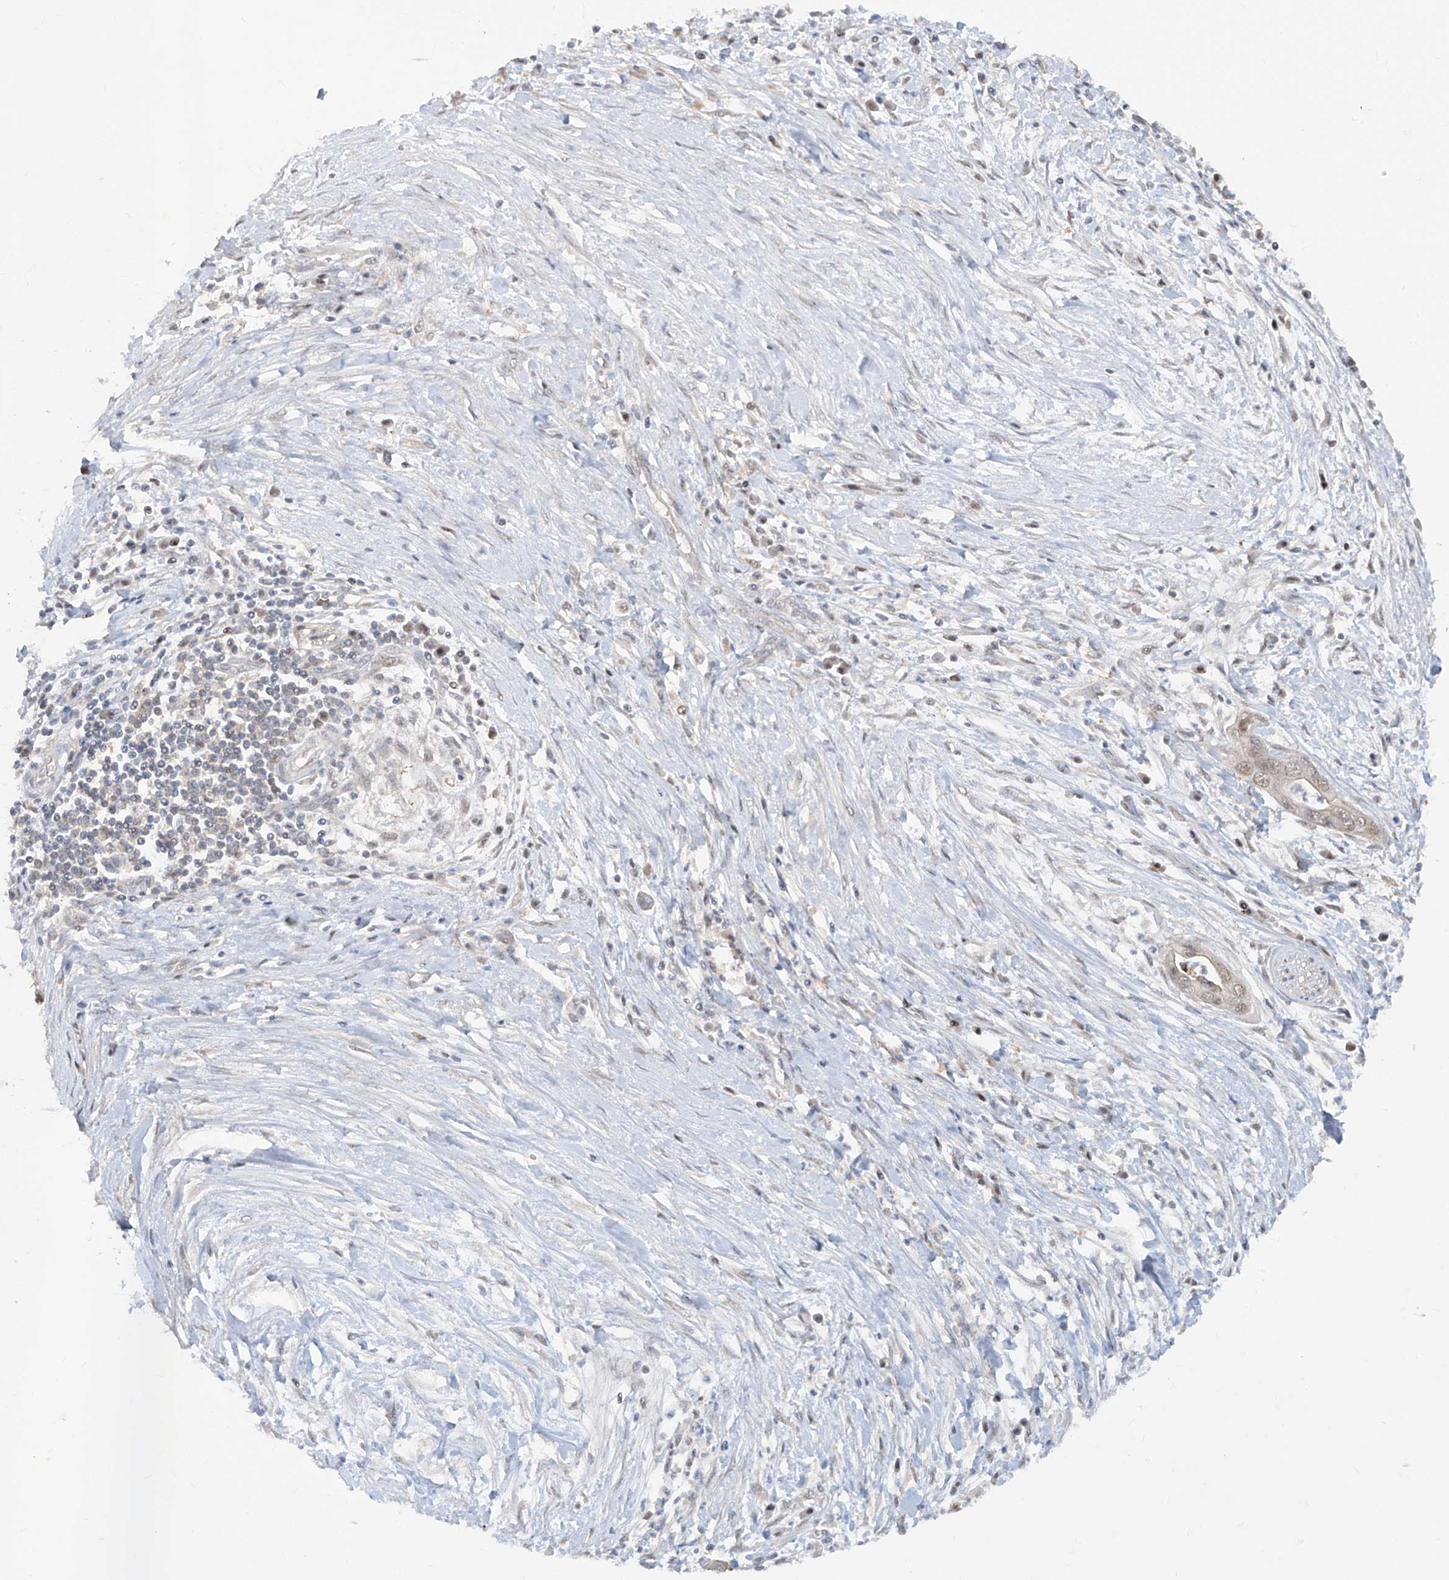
{"staining": {"intensity": "weak", "quantity": "<25%", "location": "nuclear"}, "tissue": "pancreatic cancer", "cell_type": "Tumor cells", "image_type": "cancer", "snomed": [{"axis": "morphology", "description": "Adenocarcinoma, NOS"}, {"axis": "topography", "description": "Pancreas"}], "caption": "DAB (3,3'-diaminobenzidine) immunohistochemical staining of adenocarcinoma (pancreatic) shows no significant staining in tumor cells.", "gene": "ZNF358", "patient": {"sex": "male", "age": 75}}